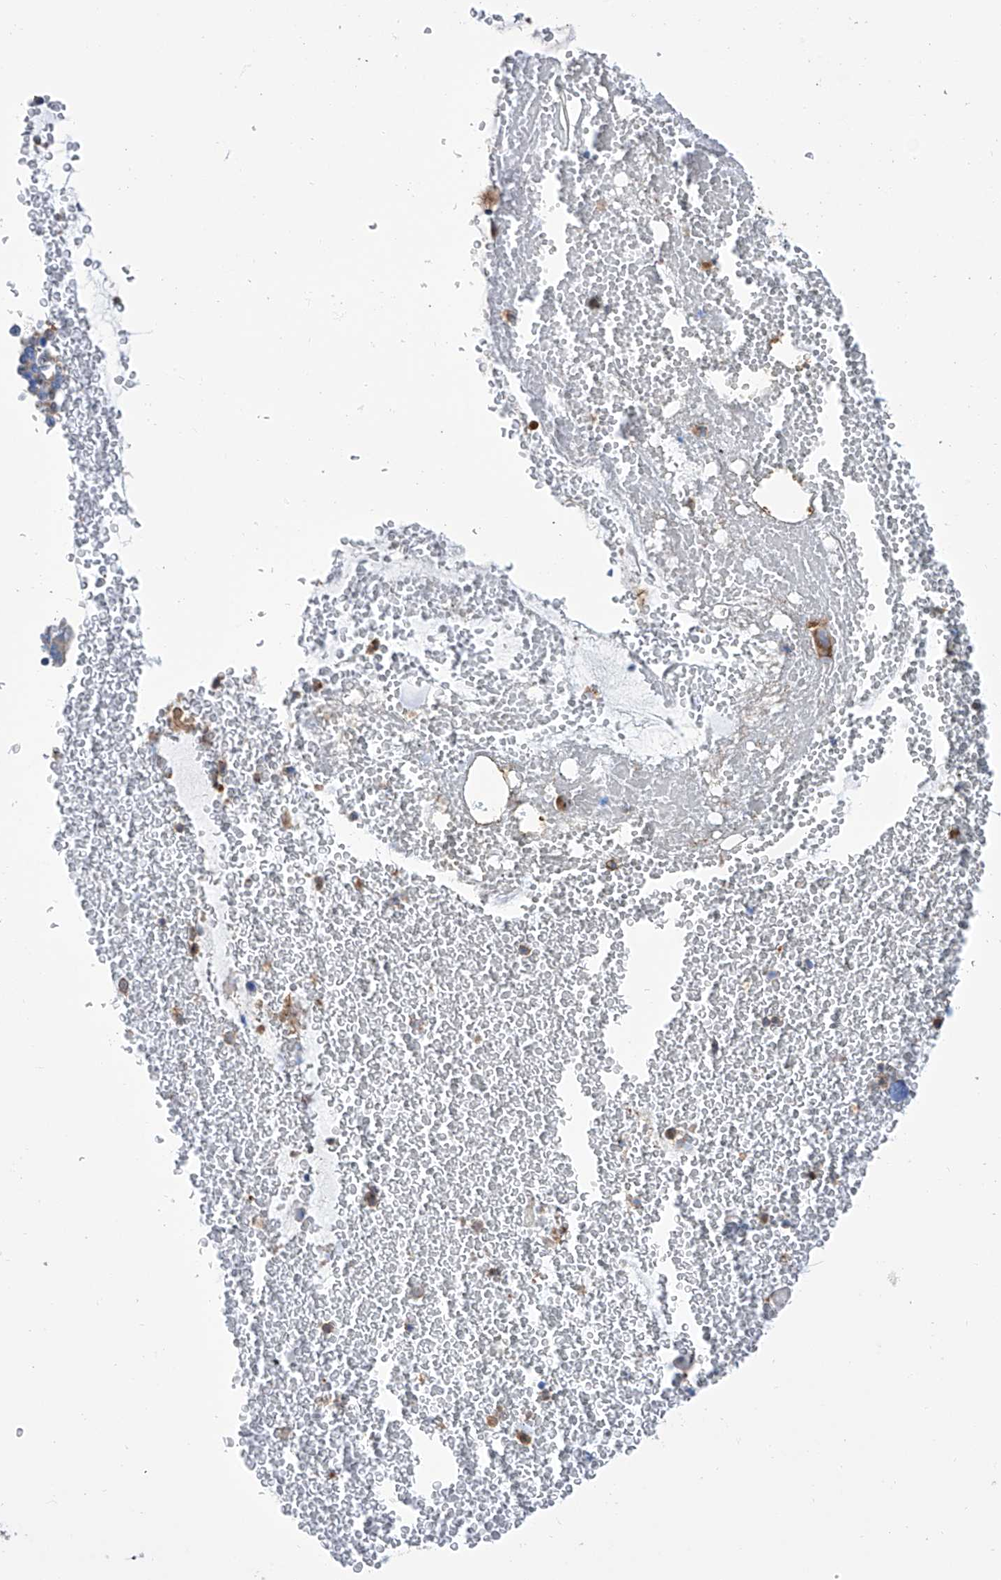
{"staining": {"intensity": "moderate", "quantity": ">75%", "location": "cytoplasmic/membranous"}, "tissue": "bronchus", "cell_type": "Respiratory epithelial cells", "image_type": "normal", "snomed": [{"axis": "morphology", "description": "Normal tissue, NOS"}, {"axis": "morphology", "description": "Squamous cell carcinoma, NOS"}, {"axis": "topography", "description": "Lymph node"}, {"axis": "topography", "description": "Bronchus"}, {"axis": "topography", "description": "Lung"}], "caption": "An IHC histopathology image of unremarkable tissue is shown. Protein staining in brown highlights moderate cytoplasmic/membranous positivity in bronchus within respiratory epithelial cells.", "gene": "GPT", "patient": {"sex": "male", "age": 66}}